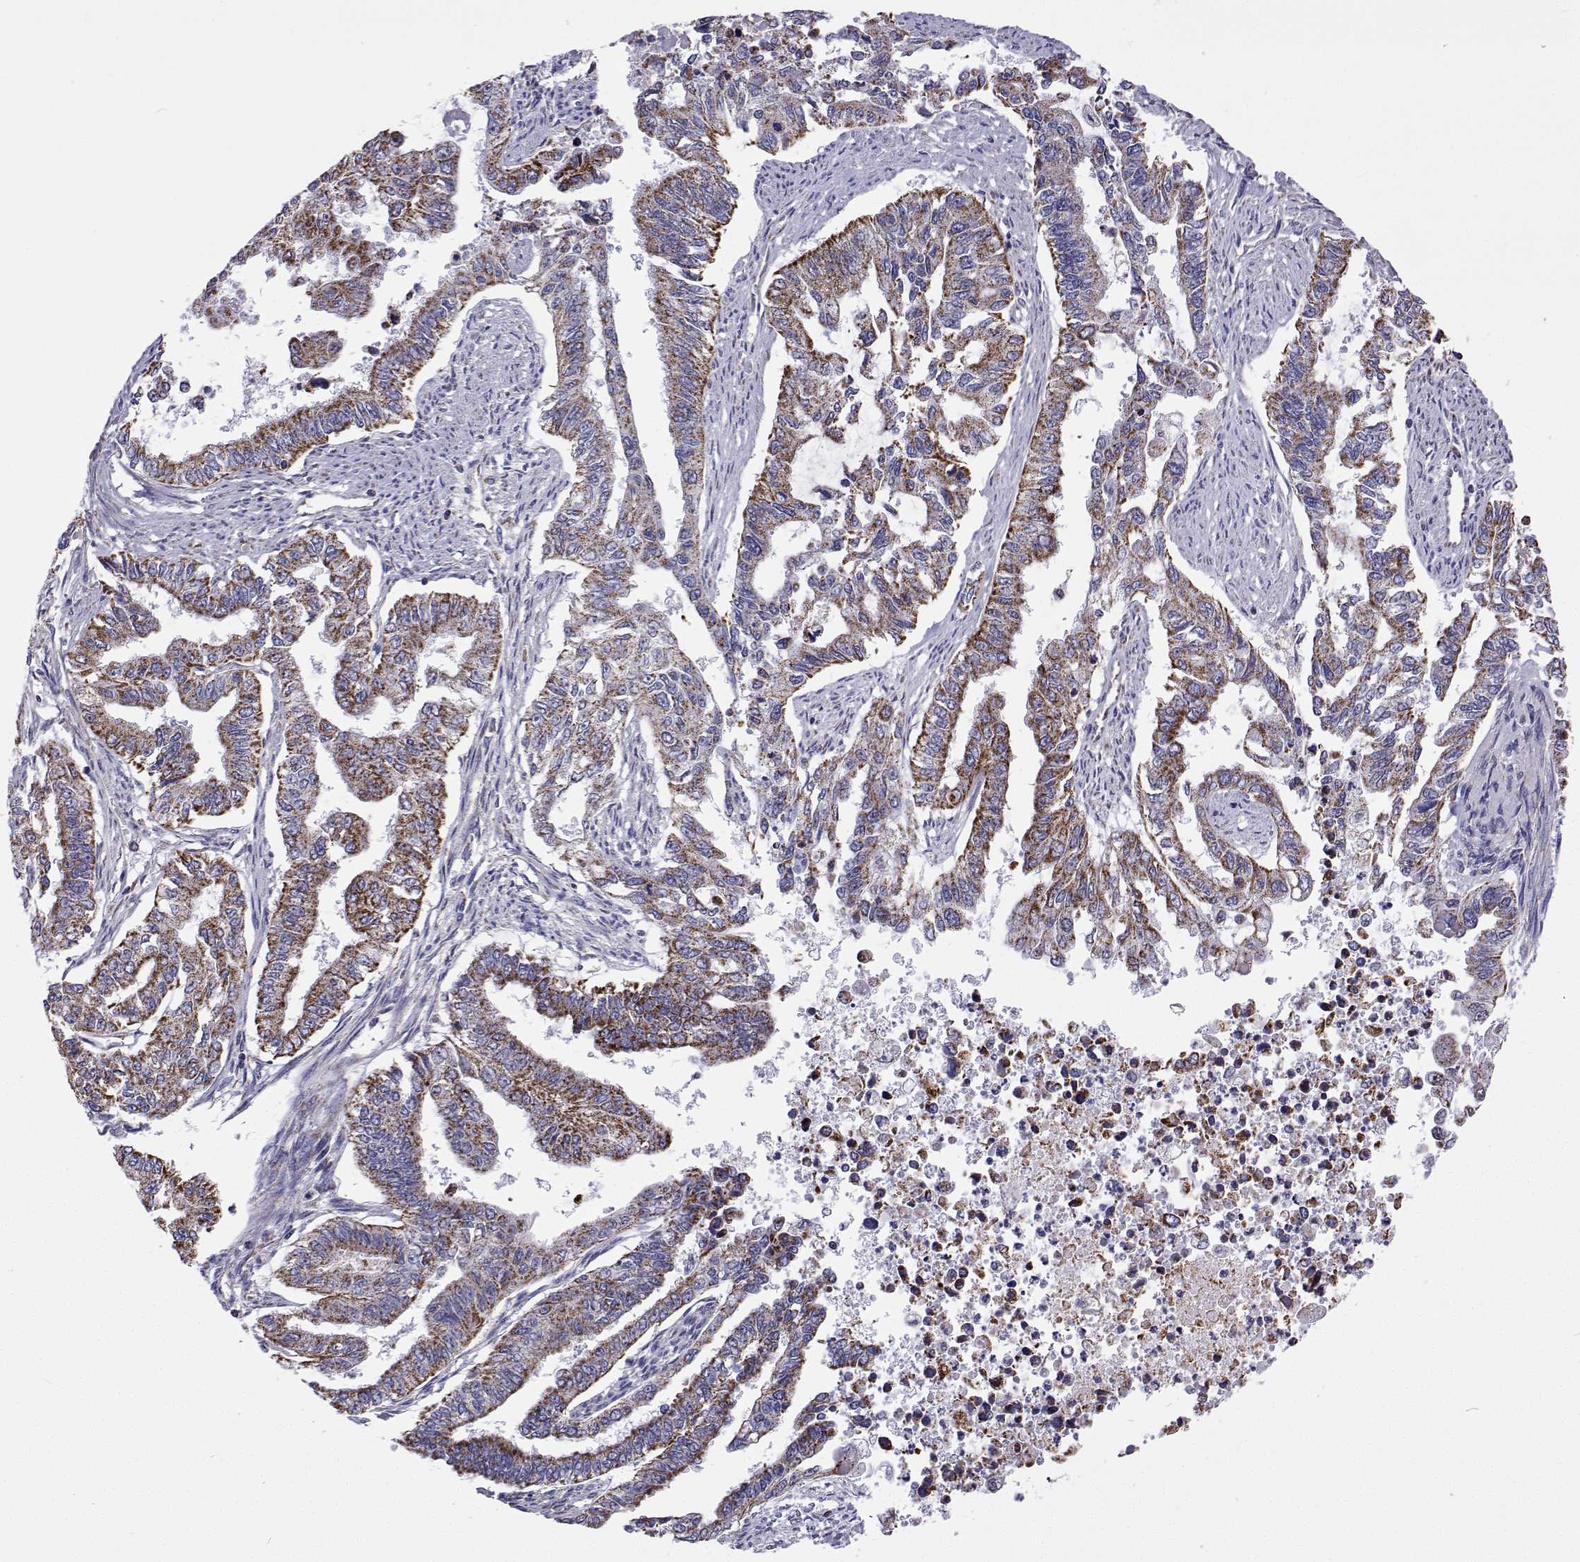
{"staining": {"intensity": "moderate", "quantity": ">75%", "location": "cytoplasmic/membranous"}, "tissue": "endometrial cancer", "cell_type": "Tumor cells", "image_type": "cancer", "snomed": [{"axis": "morphology", "description": "Adenocarcinoma, NOS"}, {"axis": "topography", "description": "Uterus"}], "caption": "Tumor cells display medium levels of moderate cytoplasmic/membranous positivity in approximately >75% of cells in adenocarcinoma (endometrial).", "gene": "MCCC2", "patient": {"sex": "female", "age": 59}}